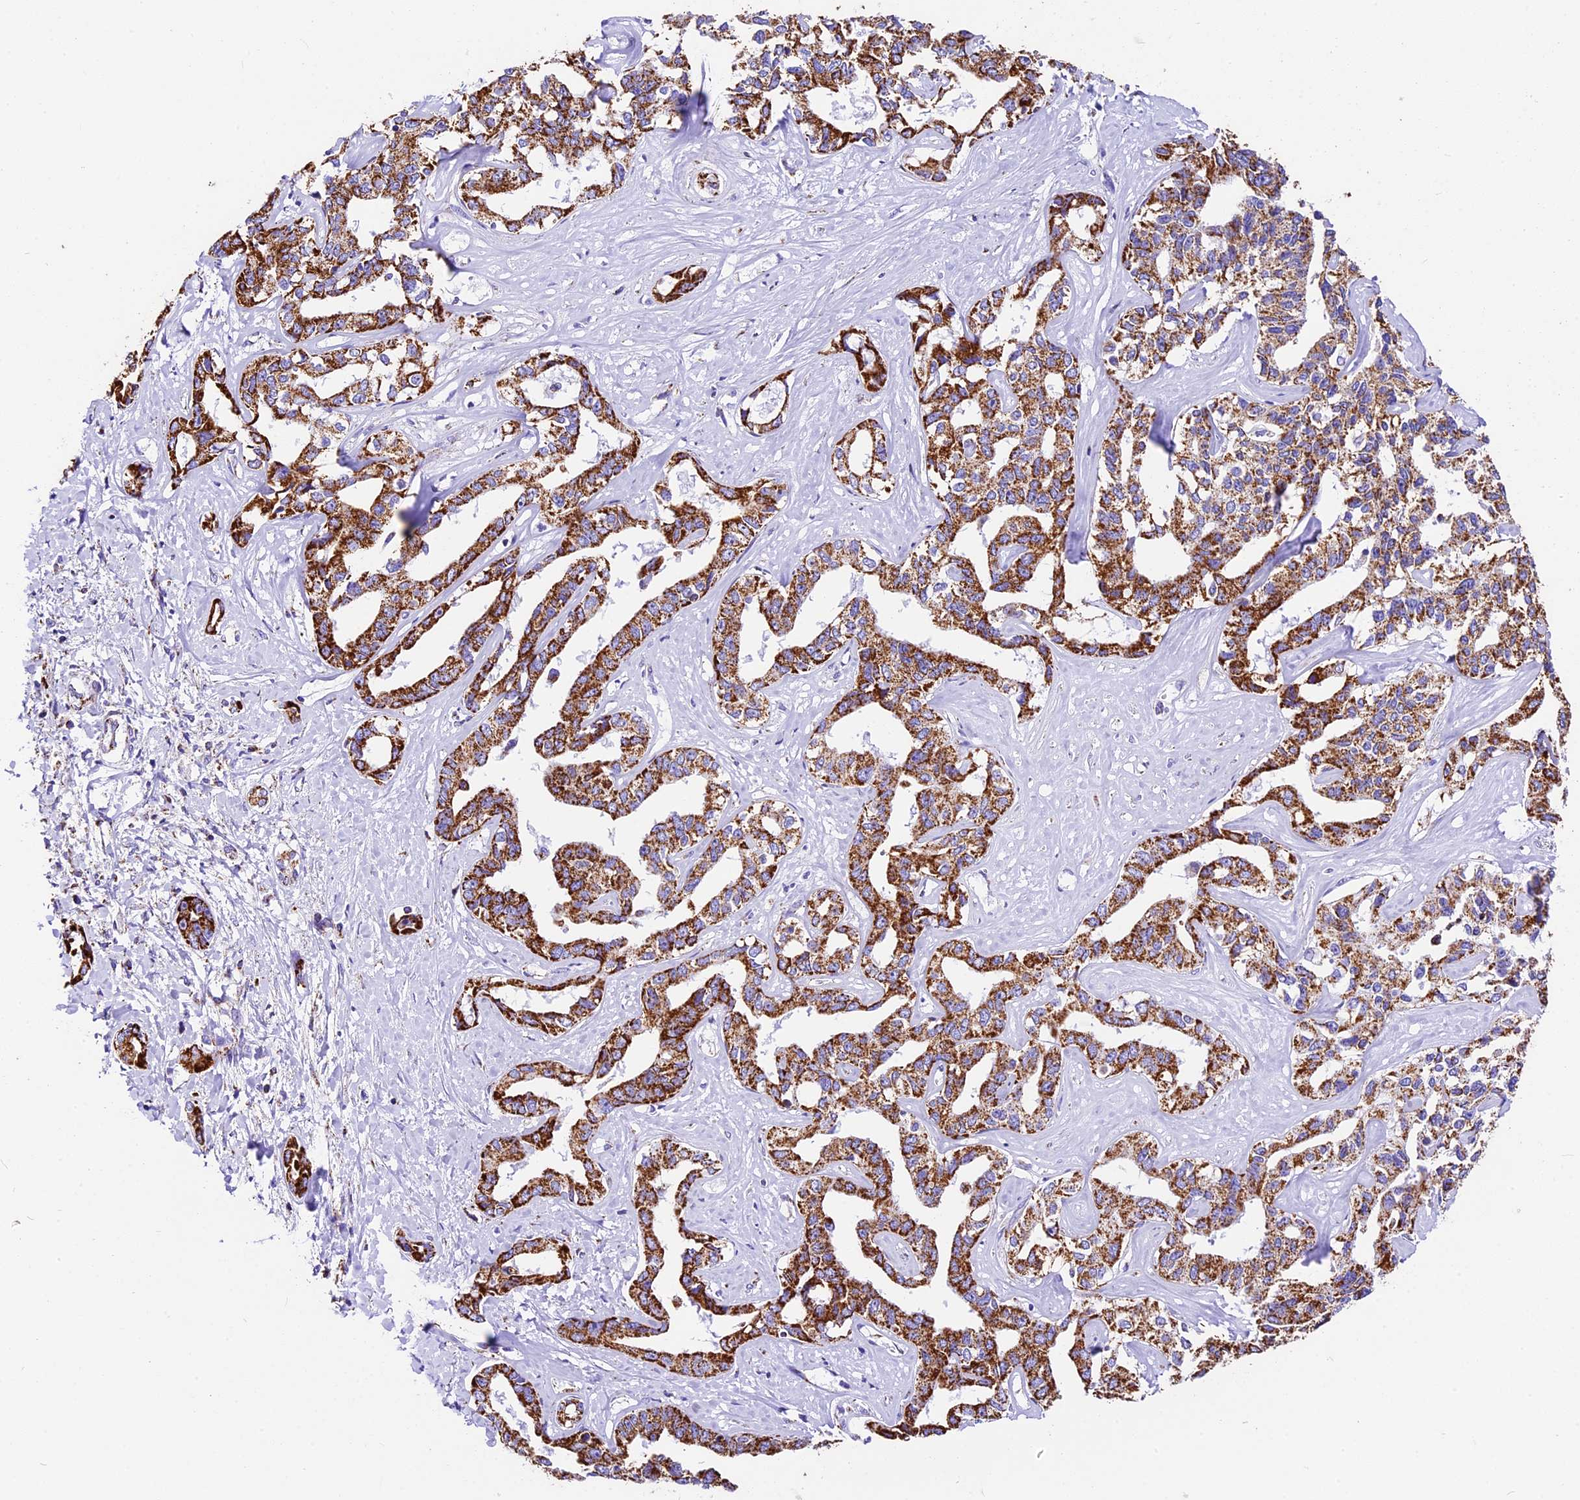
{"staining": {"intensity": "strong", "quantity": ">75%", "location": "cytoplasmic/membranous"}, "tissue": "liver cancer", "cell_type": "Tumor cells", "image_type": "cancer", "snomed": [{"axis": "morphology", "description": "Cholangiocarcinoma"}, {"axis": "topography", "description": "Liver"}], "caption": "This is a histology image of IHC staining of liver cancer (cholangiocarcinoma), which shows strong expression in the cytoplasmic/membranous of tumor cells.", "gene": "DCAF5", "patient": {"sex": "male", "age": 59}}